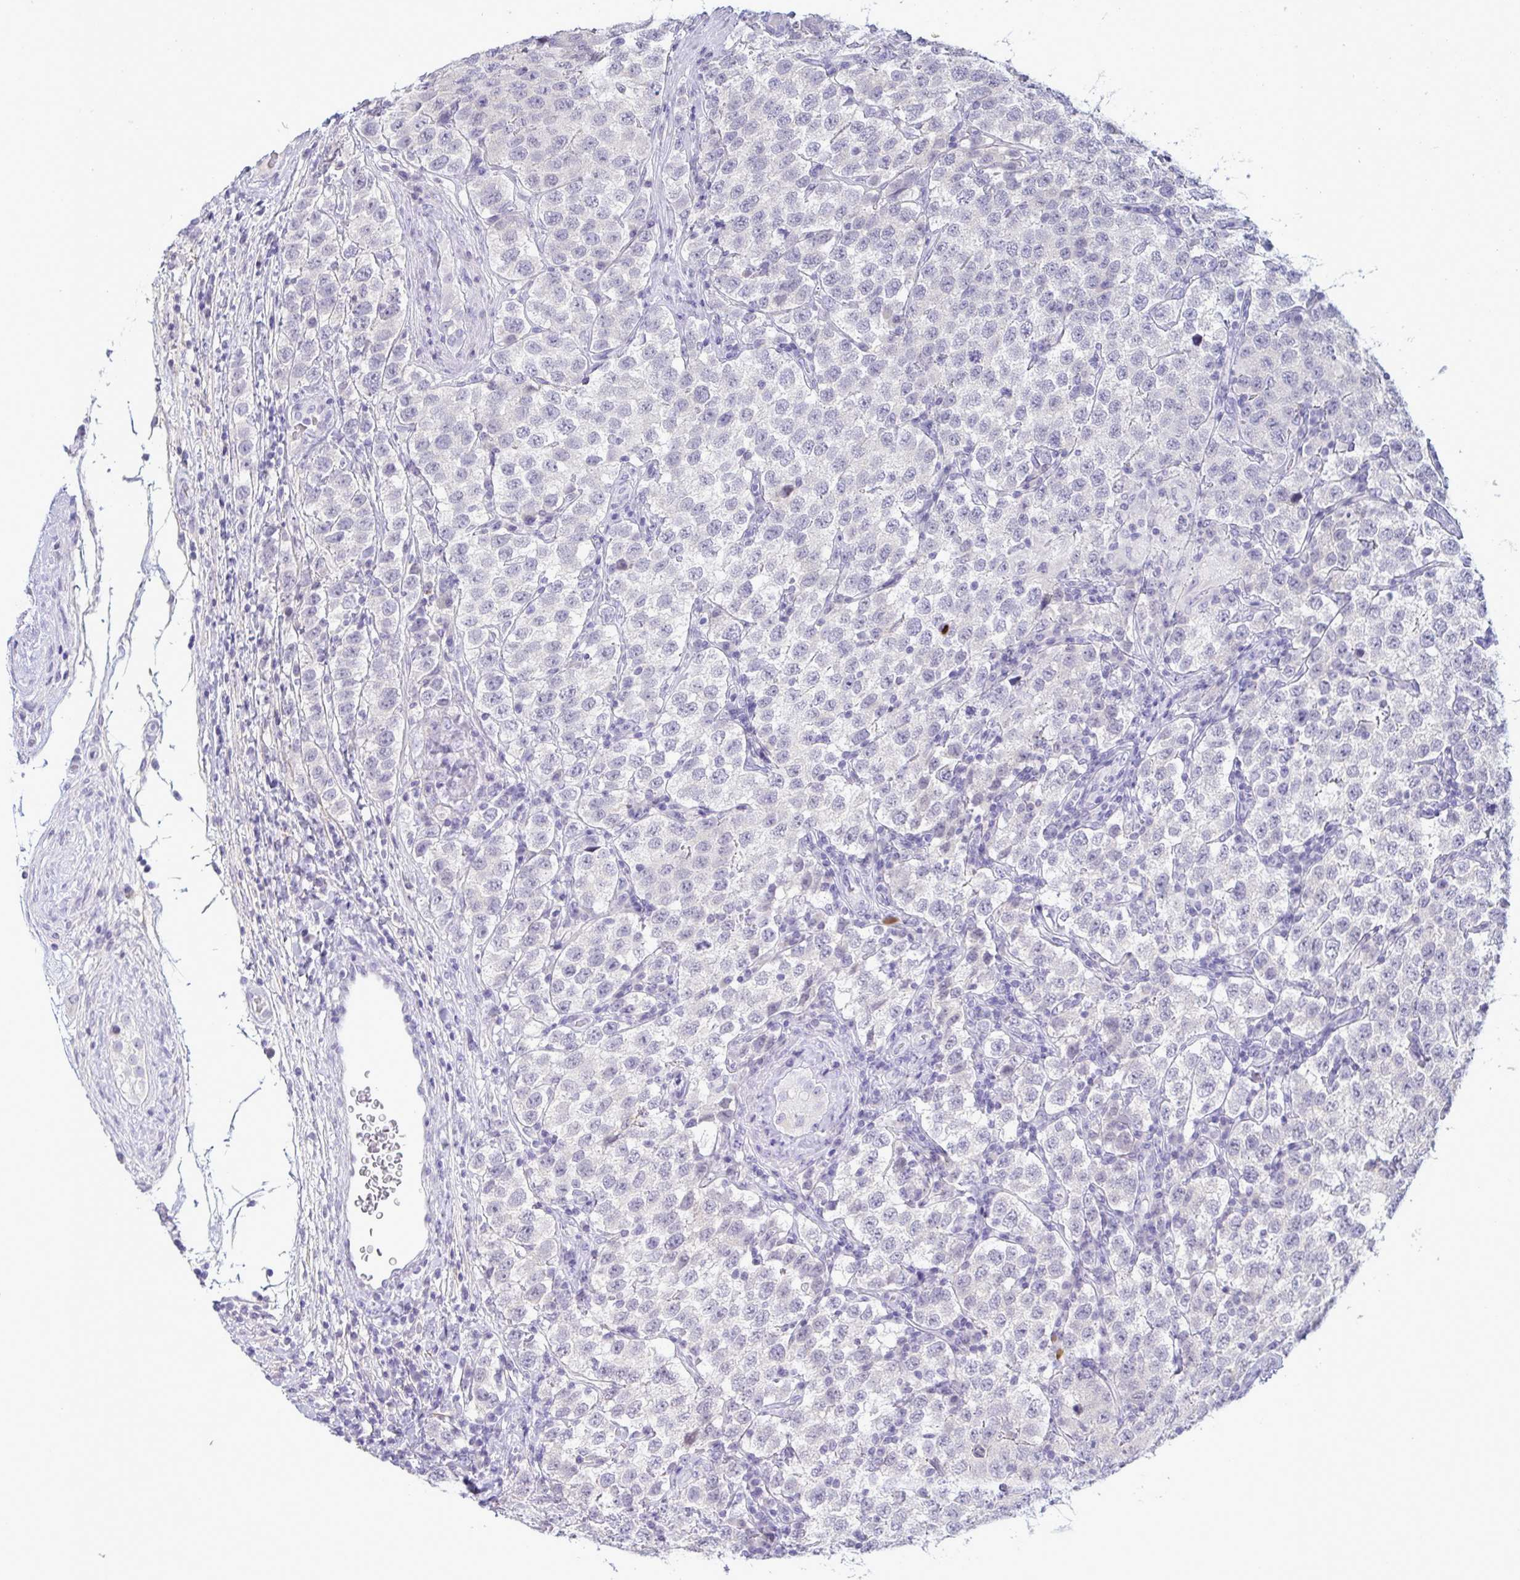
{"staining": {"intensity": "negative", "quantity": "none", "location": "none"}, "tissue": "testis cancer", "cell_type": "Tumor cells", "image_type": "cancer", "snomed": [{"axis": "morphology", "description": "Seminoma, NOS"}, {"axis": "topography", "description": "Testis"}], "caption": "Immunohistochemistry image of testis cancer (seminoma) stained for a protein (brown), which displays no positivity in tumor cells. The staining is performed using DAB brown chromogen with nuclei counter-stained in using hematoxylin.", "gene": "TENT5D", "patient": {"sex": "male", "age": 34}}